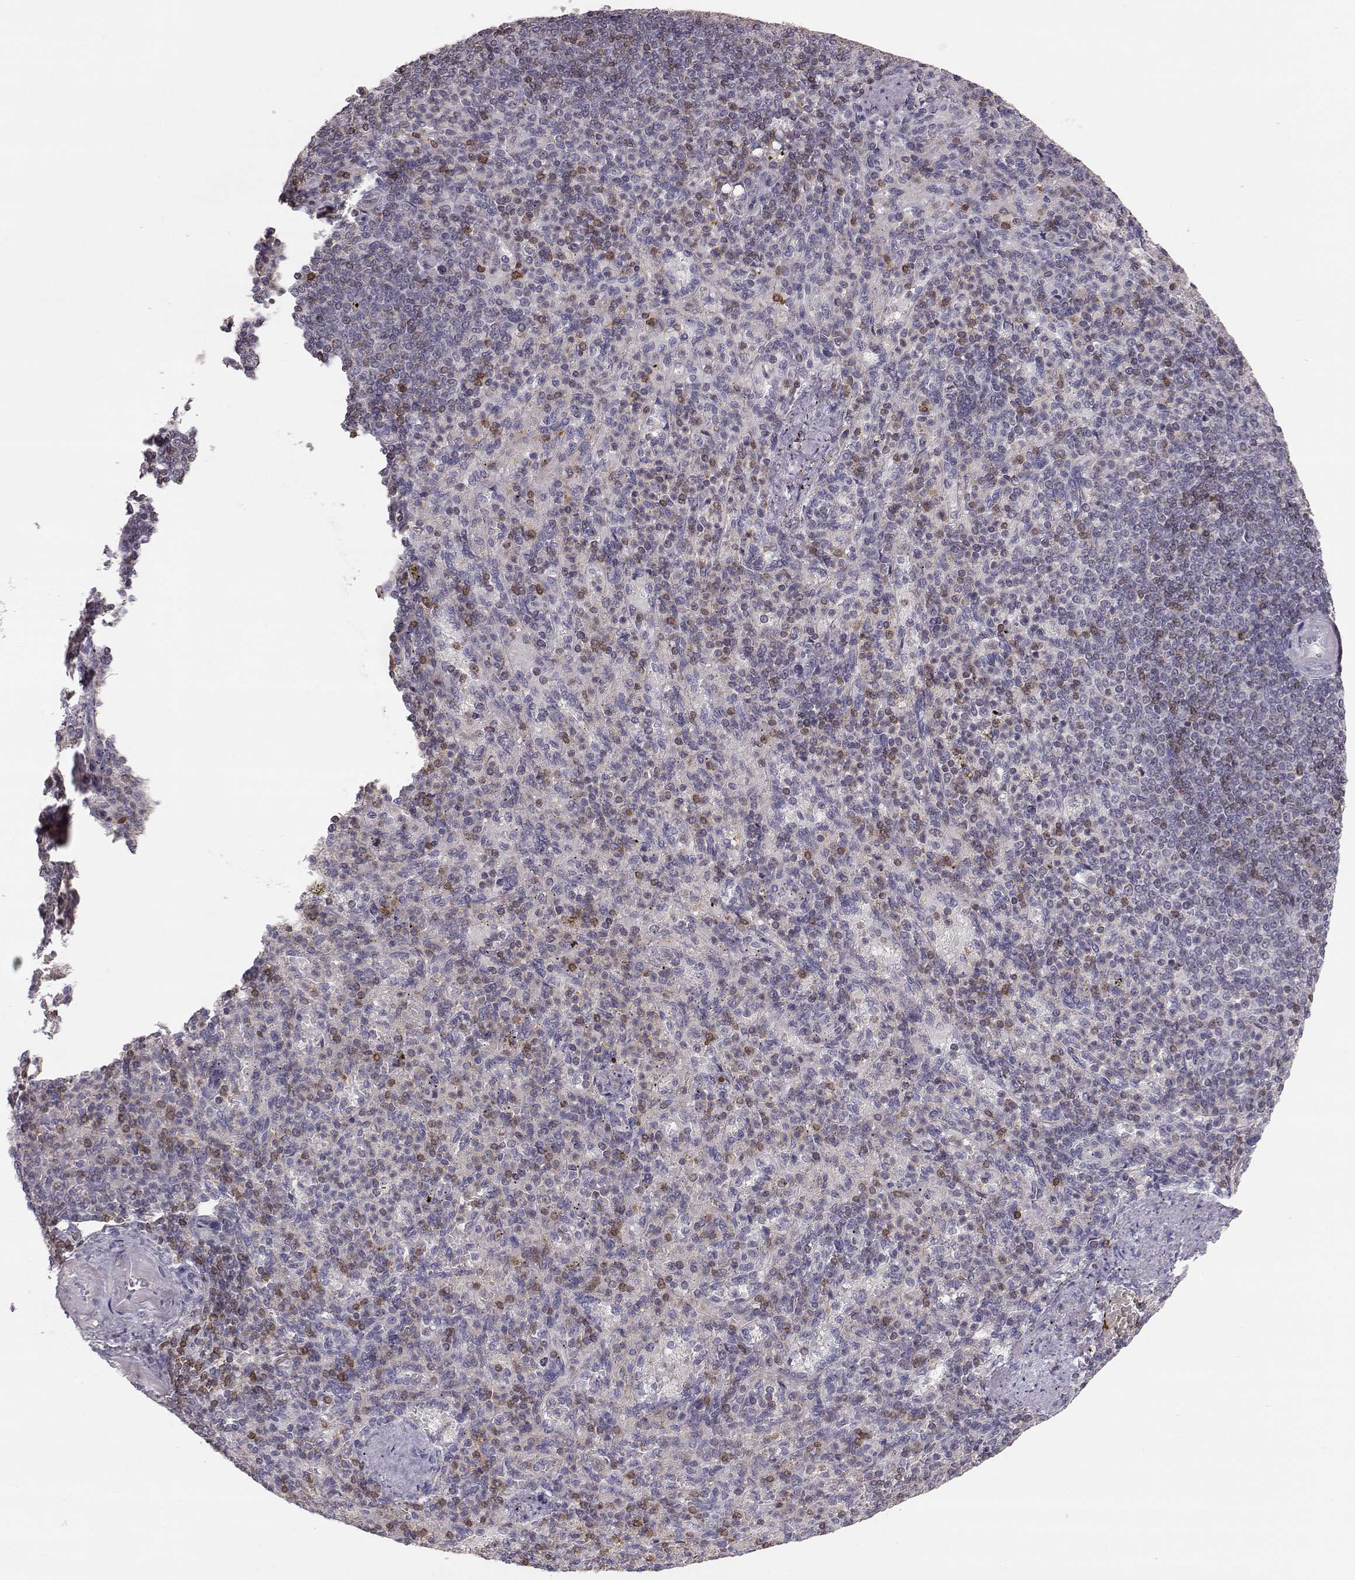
{"staining": {"intensity": "strong", "quantity": "<25%", "location": "cytoplasmic/membranous"}, "tissue": "spleen", "cell_type": "Cells in red pulp", "image_type": "normal", "snomed": [{"axis": "morphology", "description": "Normal tissue, NOS"}, {"axis": "topography", "description": "Spleen"}], "caption": "Approximately <25% of cells in red pulp in benign human spleen demonstrate strong cytoplasmic/membranous protein positivity as visualized by brown immunohistochemical staining.", "gene": "GRAP2", "patient": {"sex": "female", "age": 74}}